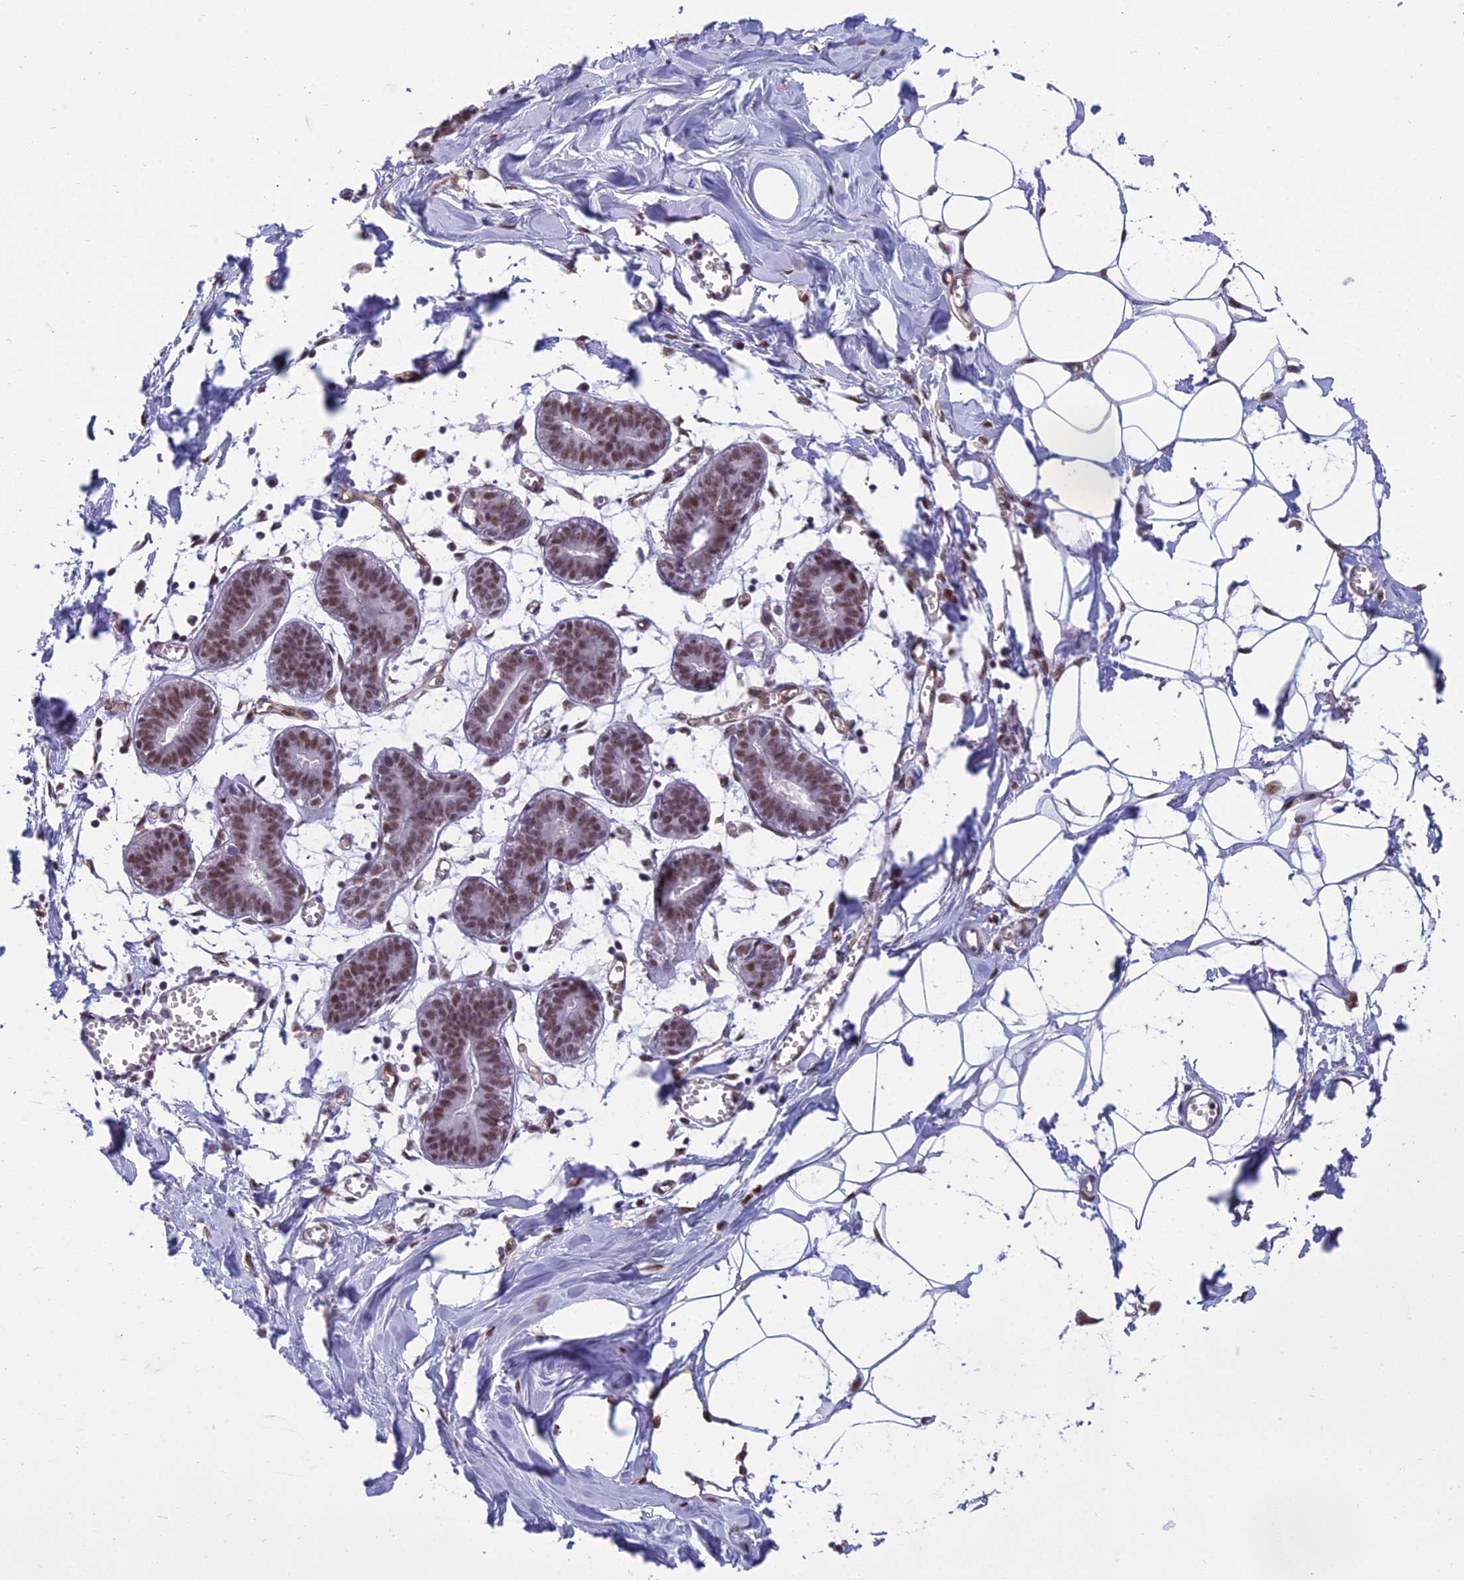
{"staining": {"intensity": "negative", "quantity": "none", "location": "none"}, "tissue": "breast", "cell_type": "Adipocytes", "image_type": "normal", "snomed": [{"axis": "morphology", "description": "Normal tissue, NOS"}, {"axis": "topography", "description": "Breast"}], "caption": "DAB immunohistochemical staining of normal human breast shows no significant staining in adipocytes. (Brightfield microscopy of DAB (3,3'-diaminobenzidine) IHC at high magnification).", "gene": "RANBP3", "patient": {"sex": "female", "age": 27}}